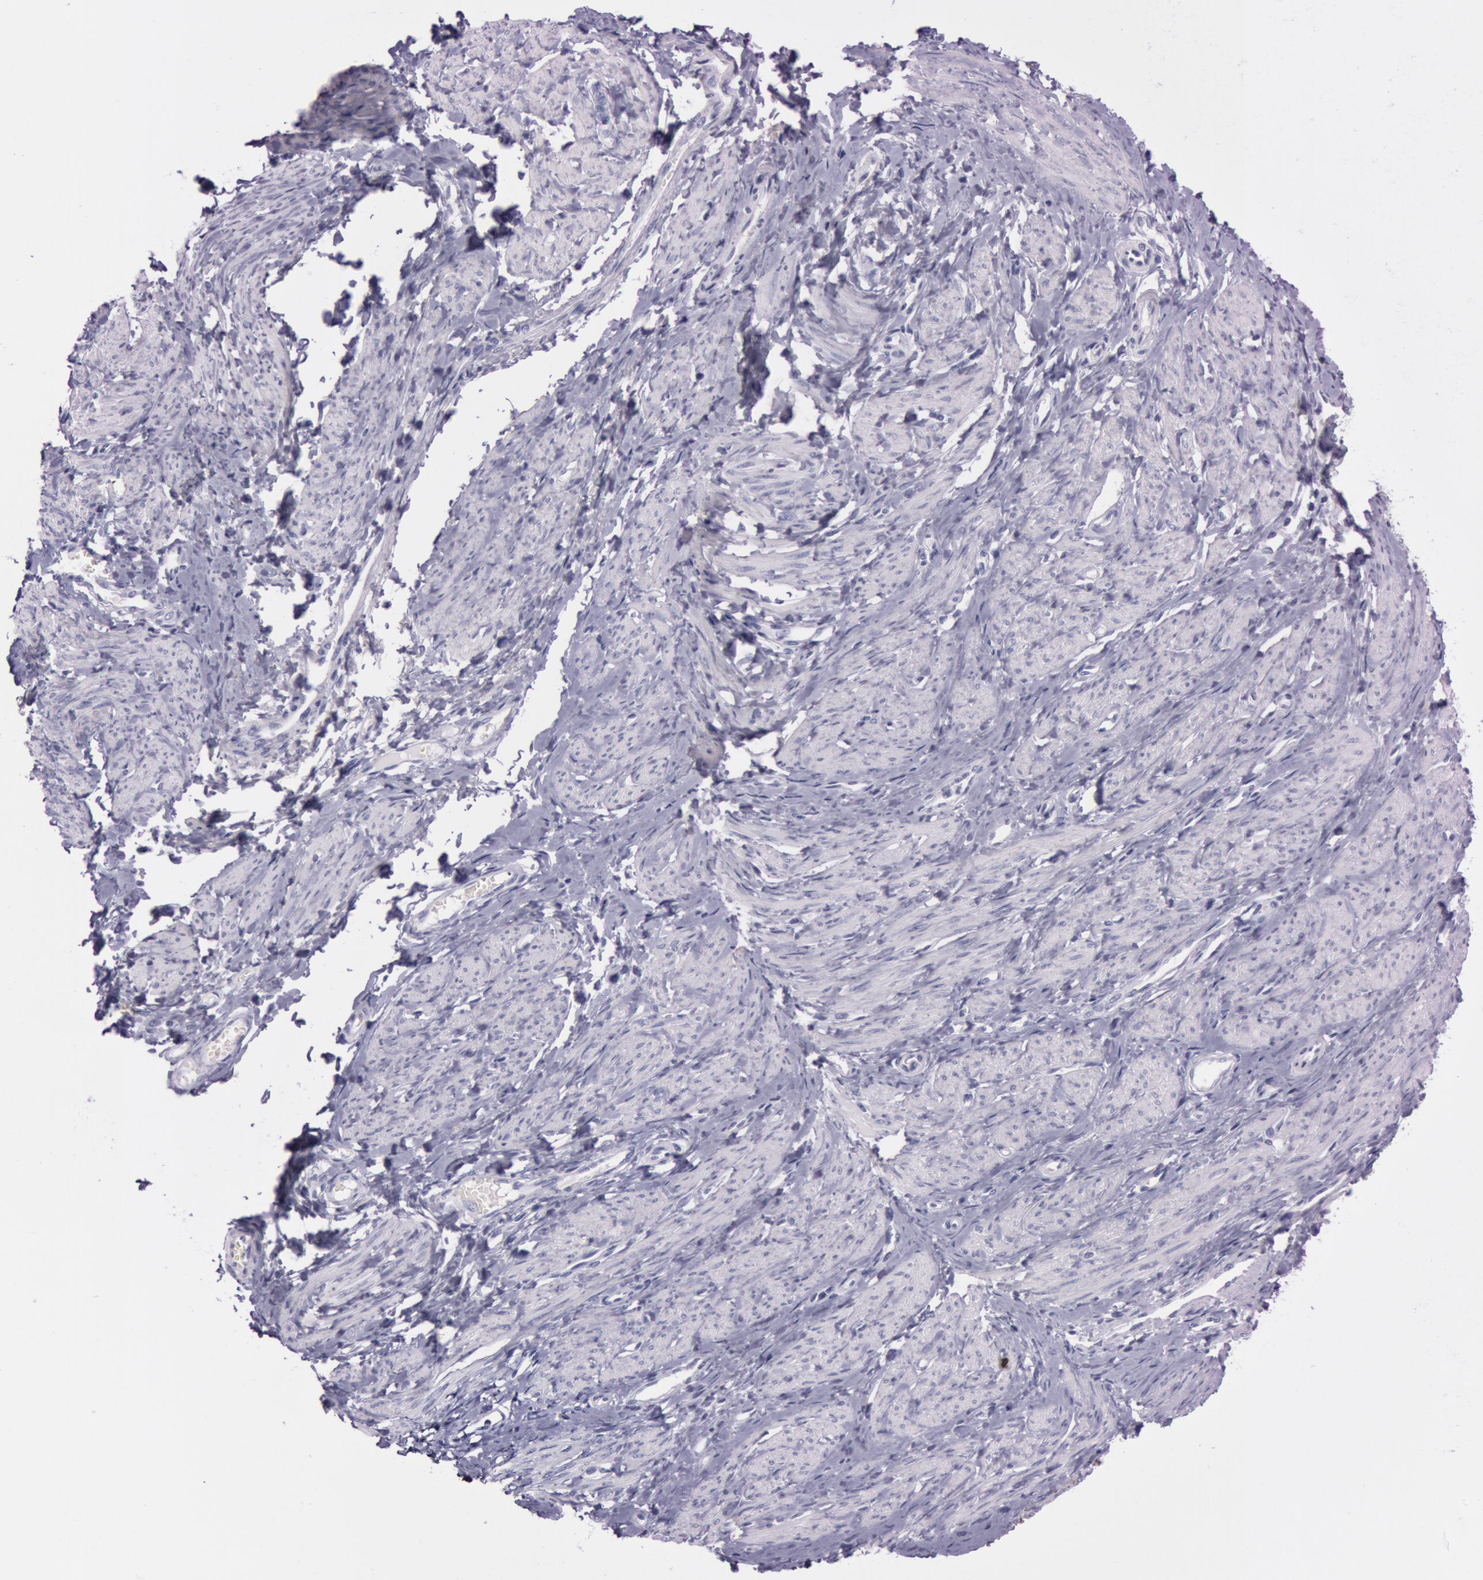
{"staining": {"intensity": "negative", "quantity": "none", "location": "none"}, "tissue": "smooth muscle", "cell_type": "Smooth muscle cells", "image_type": "normal", "snomed": [{"axis": "morphology", "description": "Normal tissue, NOS"}, {"axis": "topography", "description": "Smooth muscle"}, {"axis": "topography", "description": "Uterus"}], "caption": "Smooth muscle cells show no significant protein staining in benign smooth muscle.", "gene": "S100A7", "patient": {"sex": "female", "age": 39}}